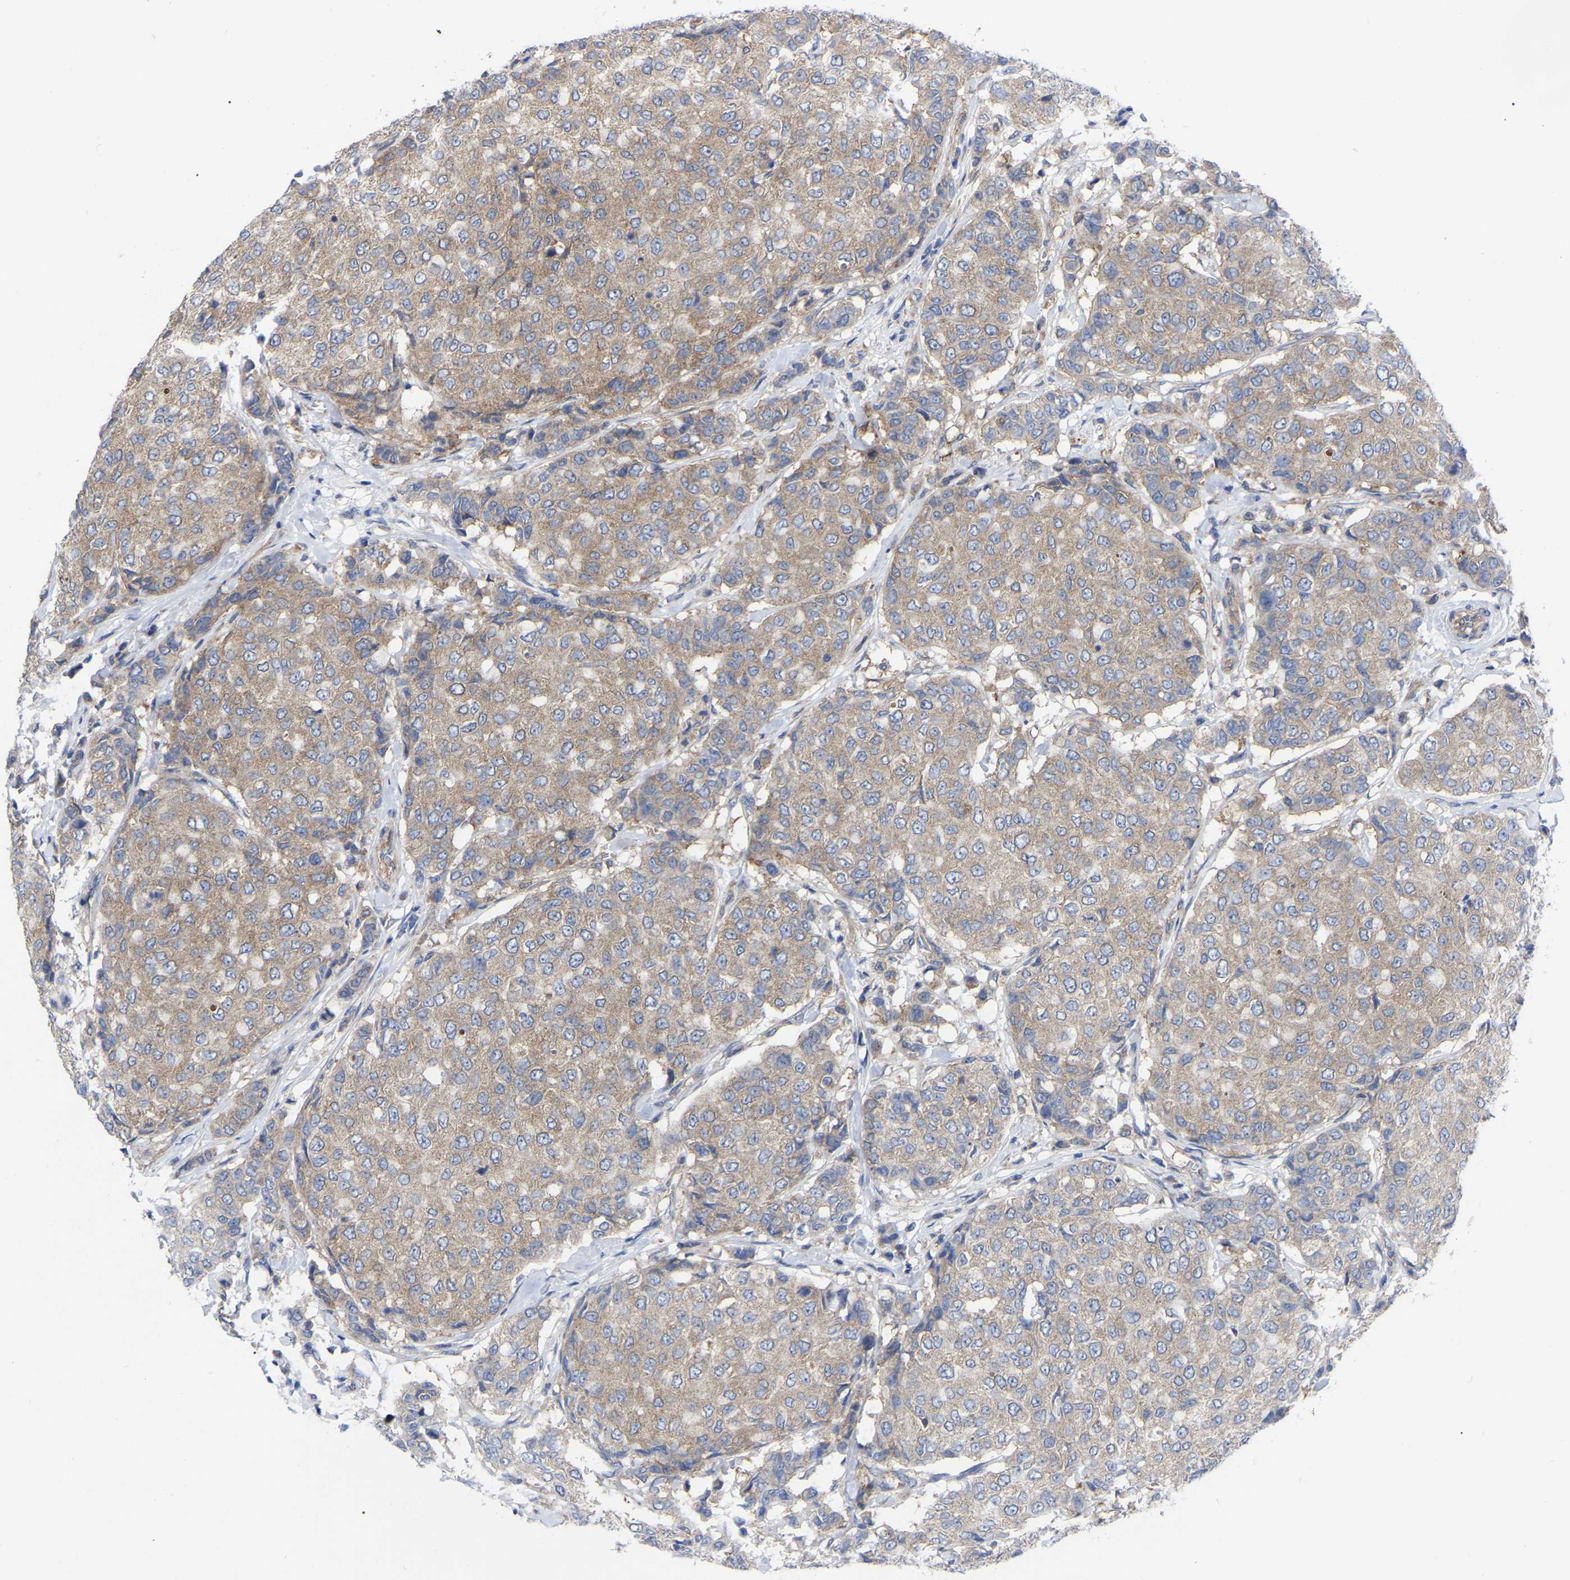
{"staining": {"intensity": "moderate", "quantity": "25%-75%", "location": "cytoplasmic/membranous"}, "tissue": "breast cancer", "cell_type": "Tumor cells", "image_type": "cancer", "snomed": [{"axis": "morphology", "description": "Duct carcinoma"}, {"axis": "topography", "description": "Breast"}], "caption": "Brown immunohistochemical staining in intraductal carcinoma (breast) reveals moderate cytoplasmic/membranous staining in approximately 25%-75% of tumor cells.", "gene": "TCP1", "patient": {"sex": "female", "age": 27}}